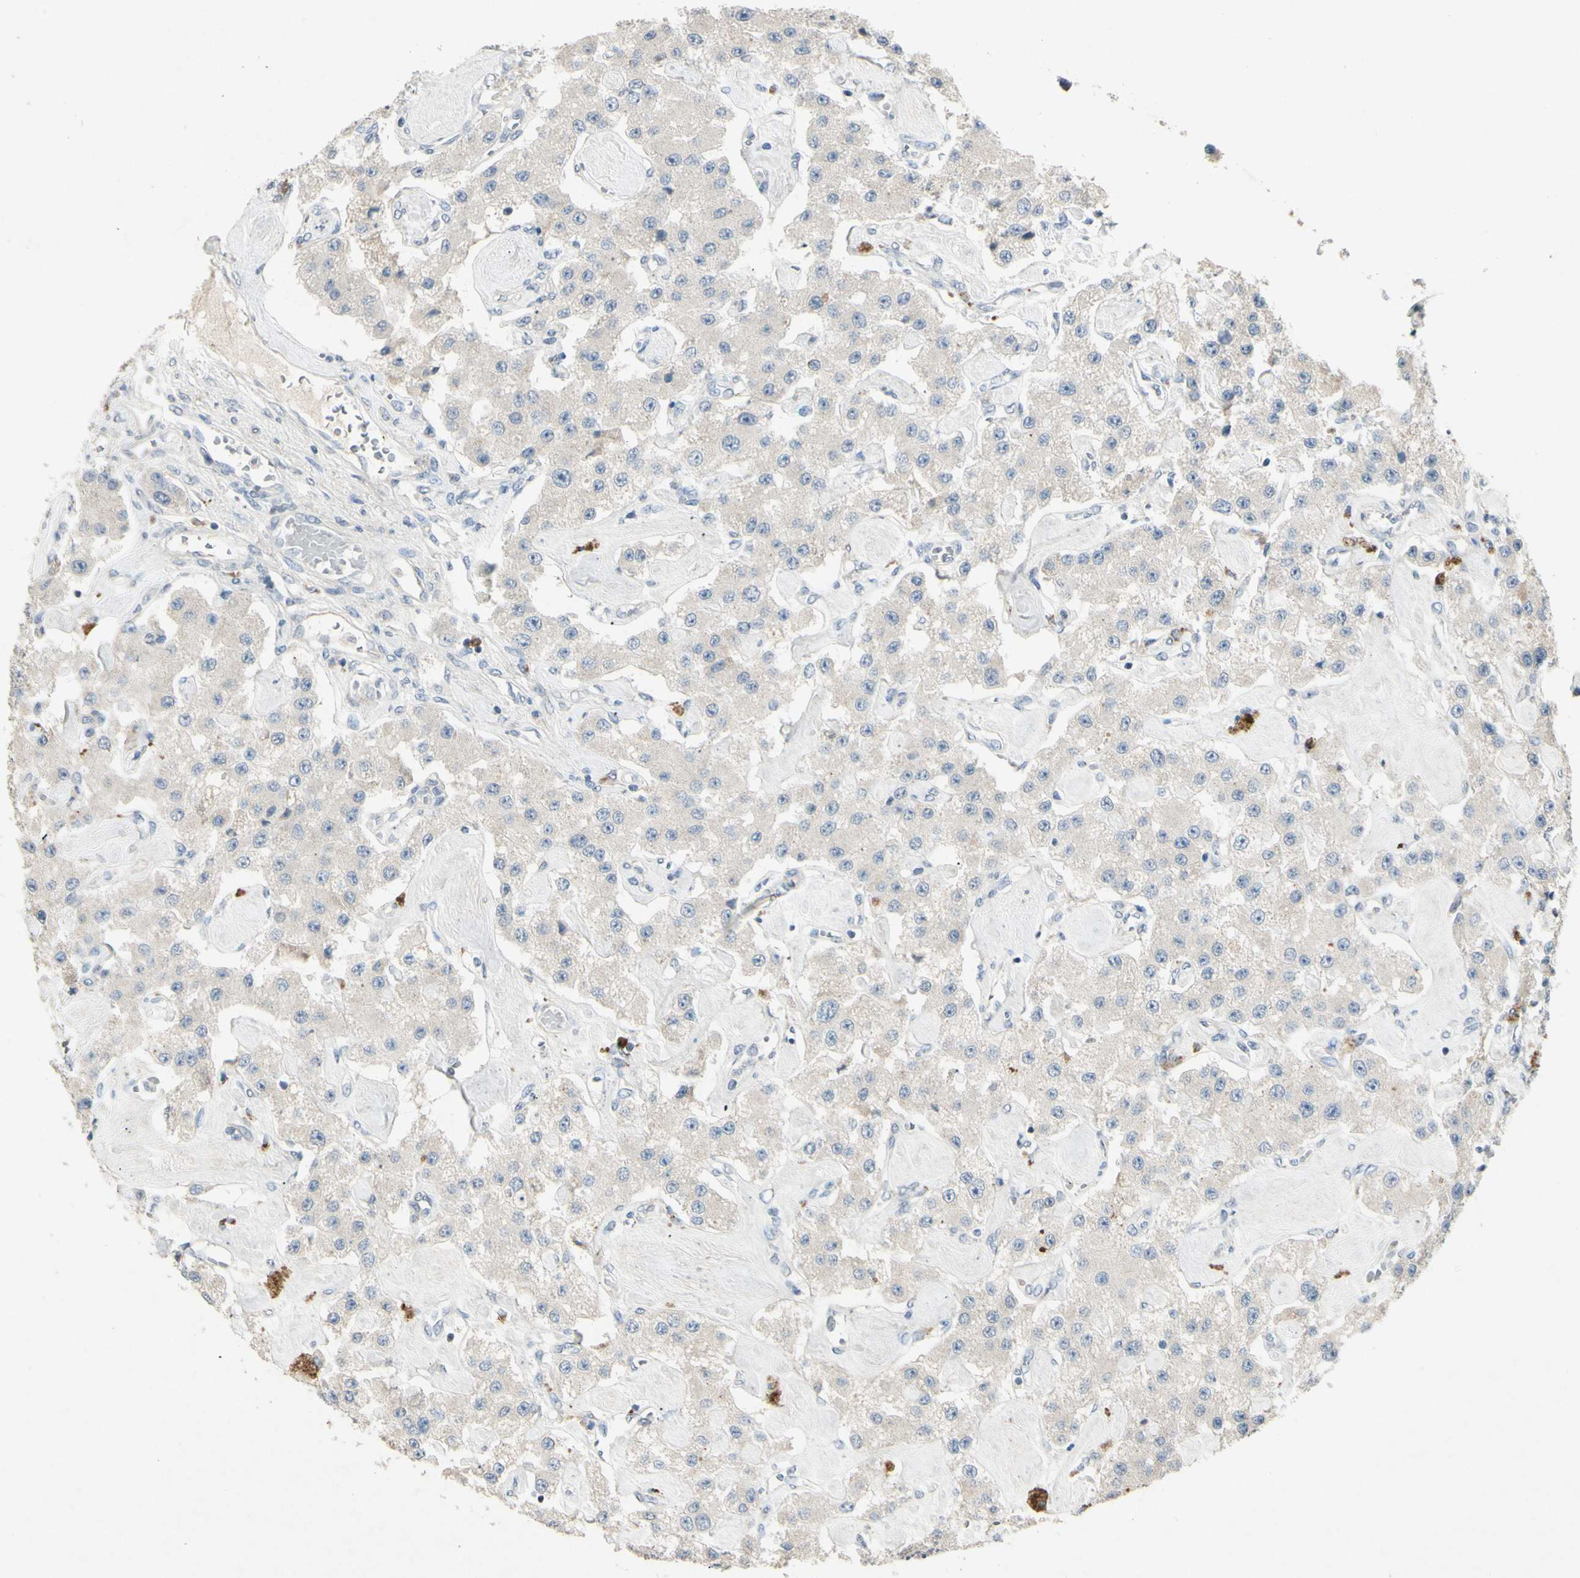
{"staining": {"intensity": "negative", "quantity": "none", "location": "none"}, "tissue": "carcinoid", "cell_type": "Tumor cells", "image_type": "cancer", "snomed": [{"axis": "morphology", "description": "Carcinoid, malignant, NOS"}, {"axis": "topography", "description": "Pancreas"}], "caption": "Immunohistochemistry (IHC) of malignant carcinoid displays no expression in tumor cells.", "gene": "TIMM21", "patient": {"sex": "male", "age": 41}}